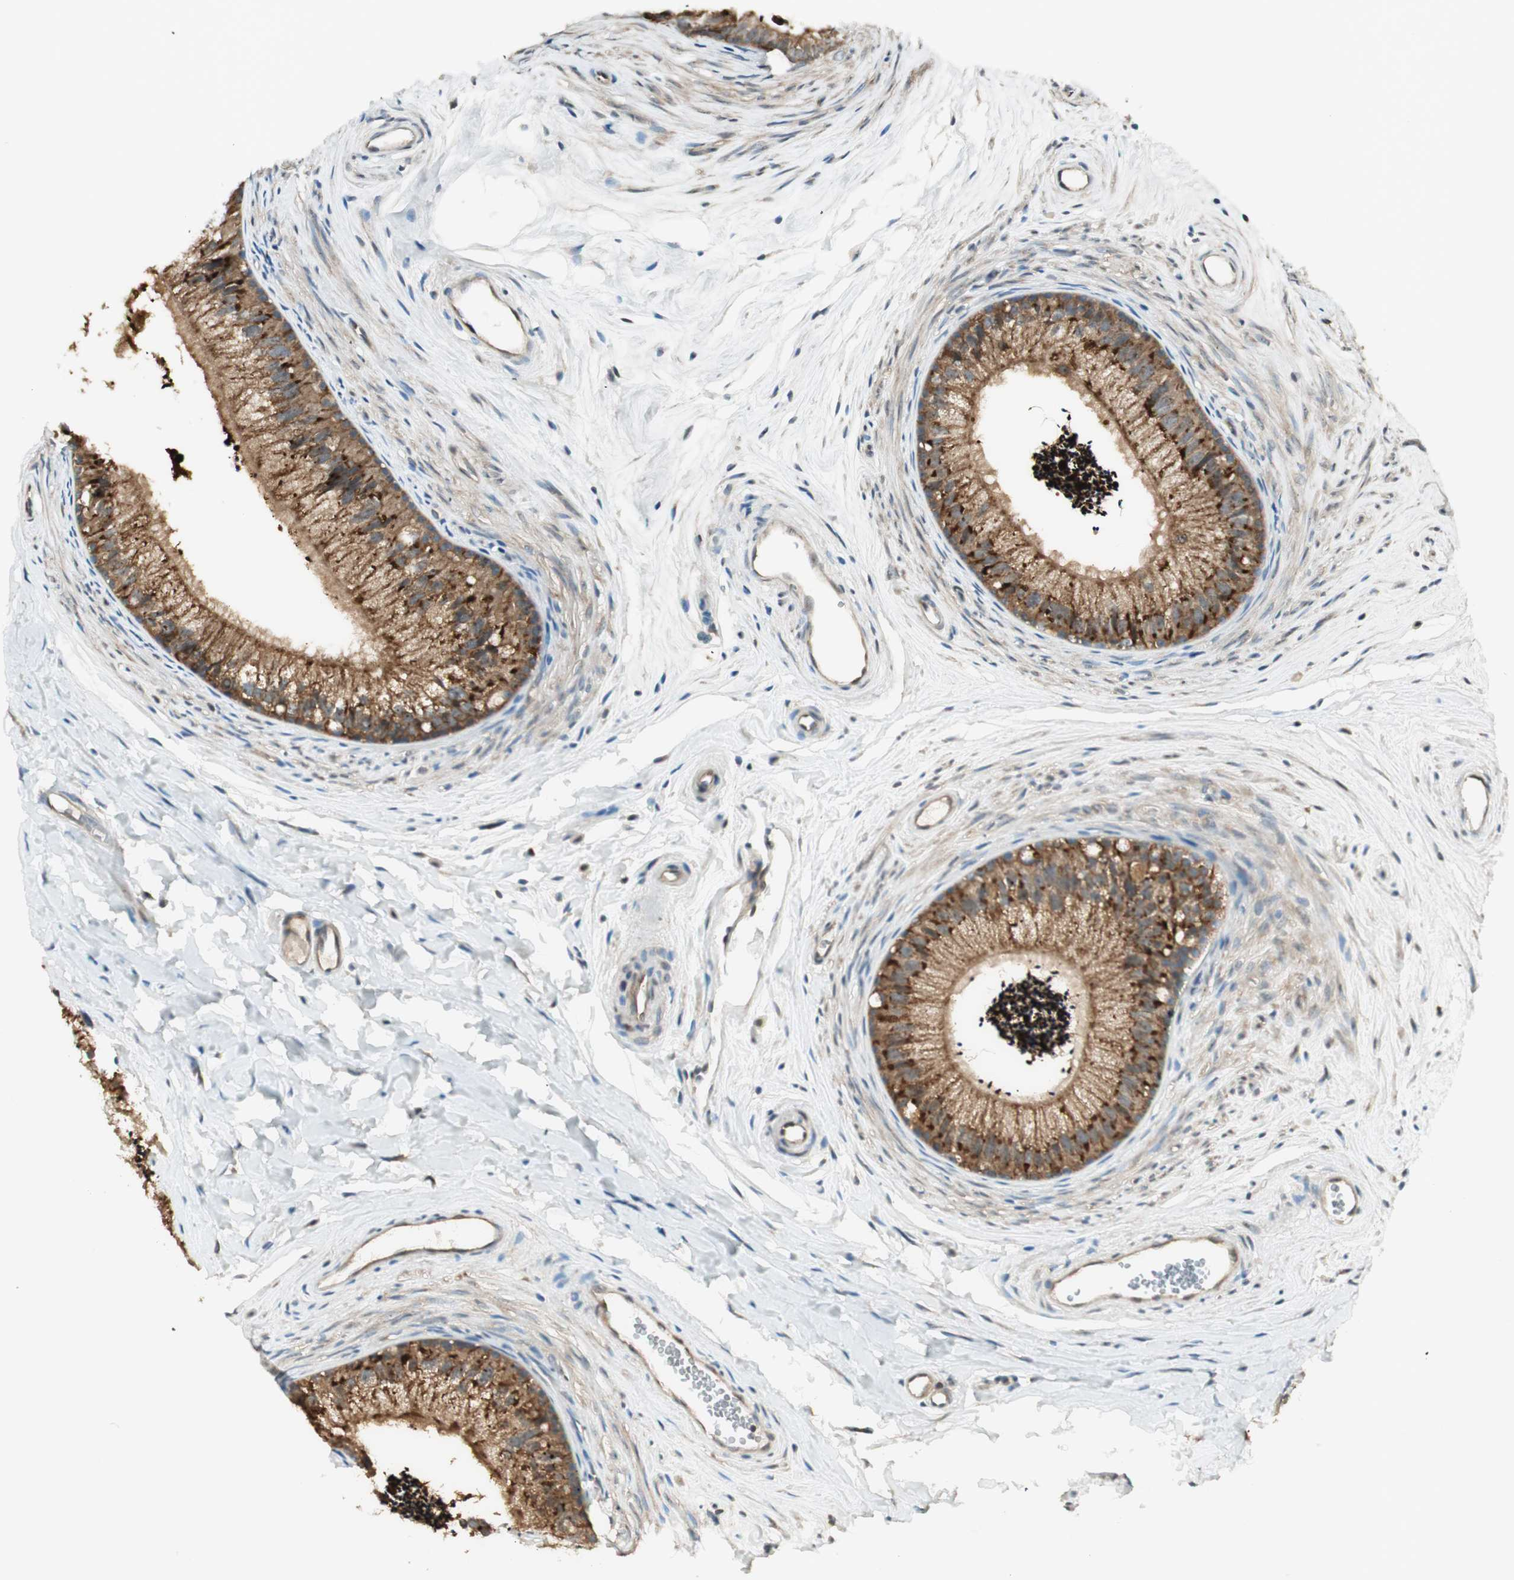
{"staining": {"intensity": "strong", "quantity": ">75%", "location": "cytoplasmic/membranous"}, "tissue": "epididymis", "cell_type": "Glandular cells", "image_type": "normal", "snomed": [{"axis": "morphology", "description": "Normal tissue, NOS"}, {"axis": "topography", "description": "Epididymis"}], "caption": "A histopathology image of epididymis stained for a protein displays strong cytoplasmic/membranous brown staining in glandular cells.", "gene": "IPO5", "patient": {"sex": "male", "age": 56}}